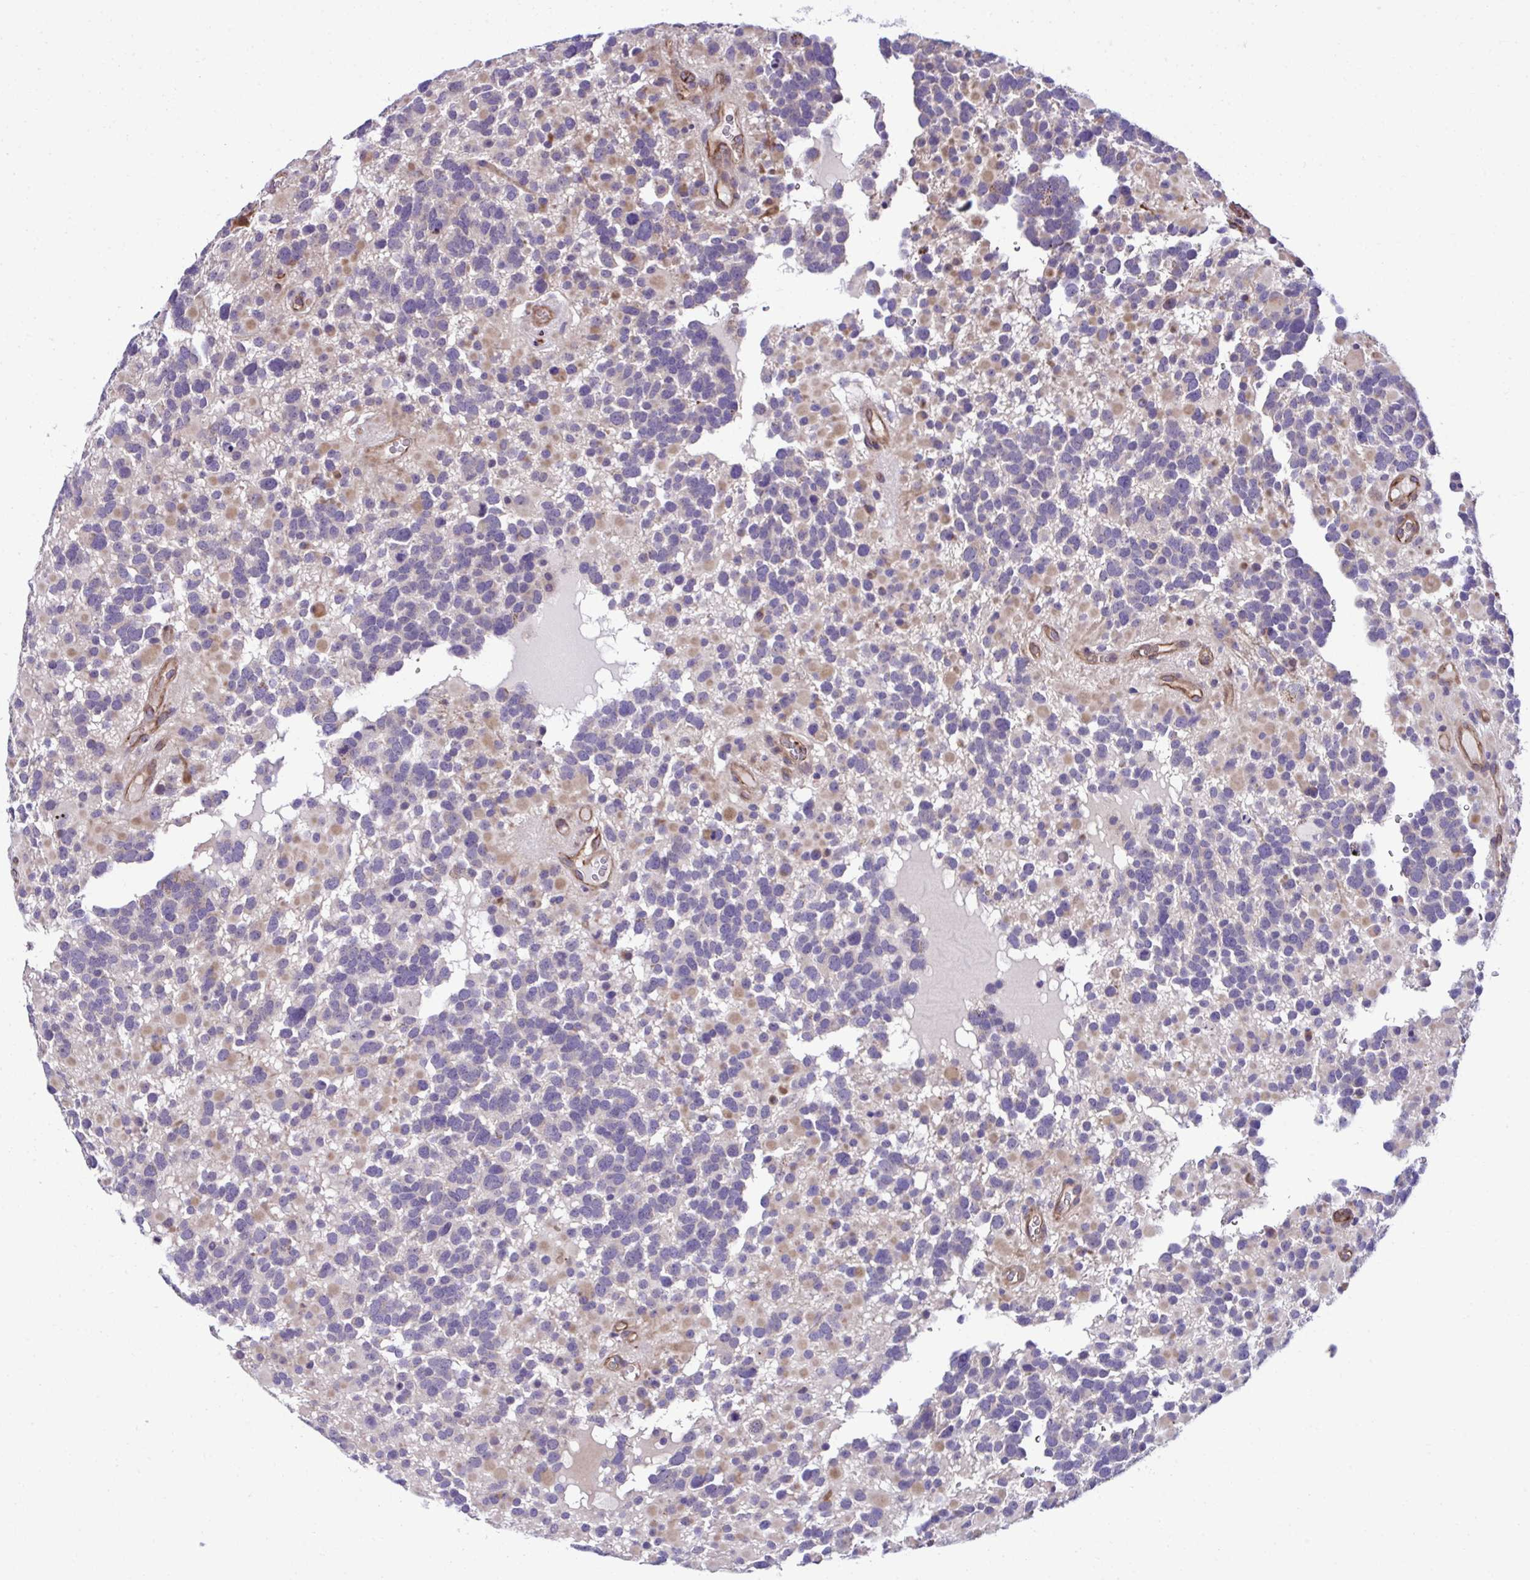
{"staining": {"intensity": "negative", "quantity": "none", "location": "none"}, "tissue": "glioma", "cell_type": "Tumor cells", "image_type": "cancer", "snomed": [{"axis": "morphology", "description": "Glioma, malignant, High grade"}, {"axis": "topography", "description": "Brain"}], "caption": "Immunohistochemistry histopathology image of neoplastic tissue: human glioma stained with DAB (3,3'-diaminobenzidine) exhibits no significant protein positivity in tumor cells.", "gene": "TRIM52", "patient": {"sex": "female", "age": 40}}